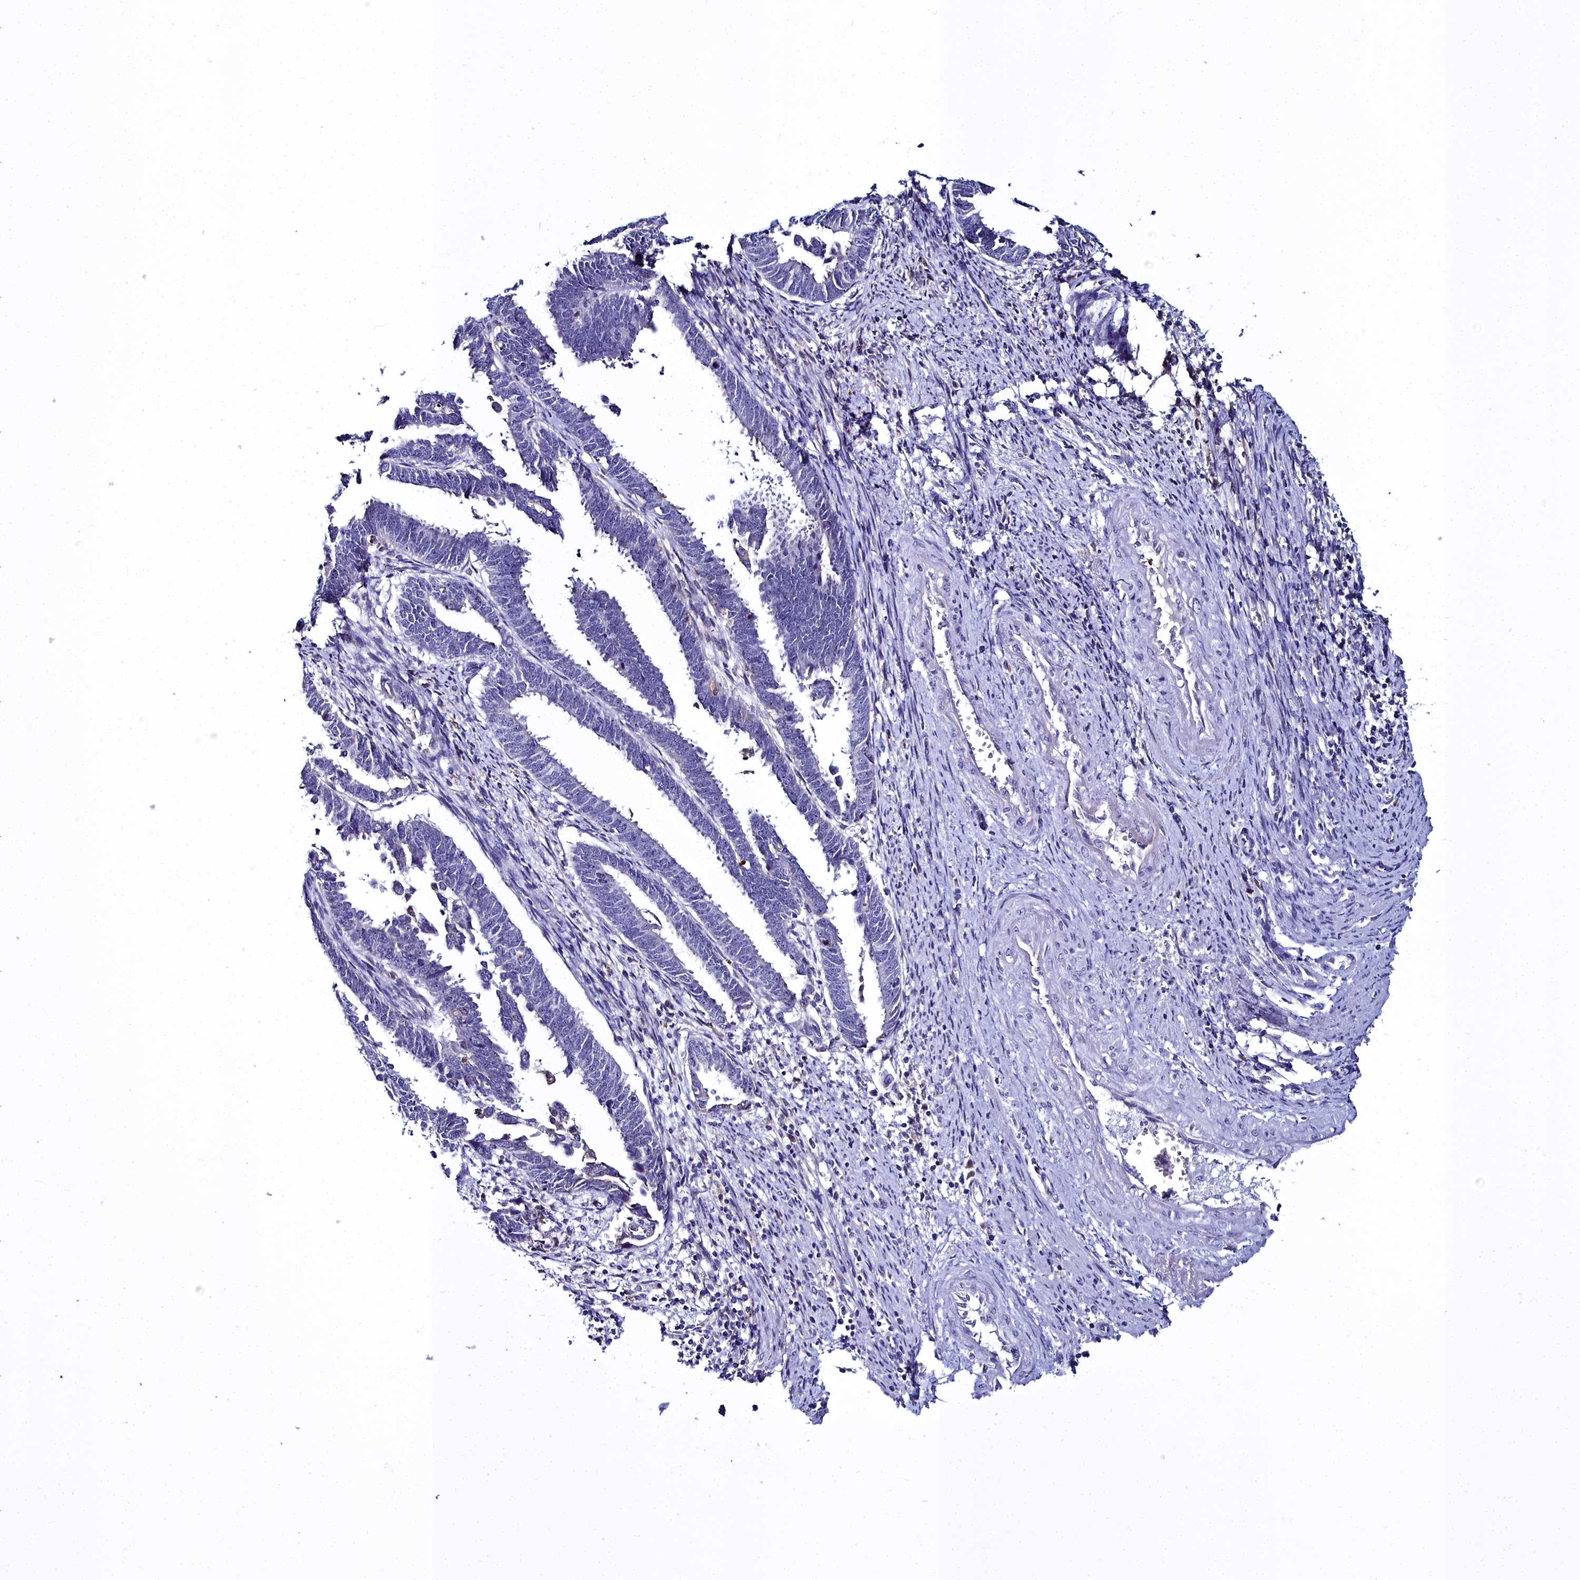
{"staining": {"intensity": "negative", "quantity": "none", "location": "none"}, "tissue": "endometrial cancer", "cell_type": "Tumor cells", "image_type": "cancer", "snomed": [{"axis": "morphology", "description": "Adenocarcinoma, NOS"}, {"axis": "topography", "description": "Endometrium"}], "caption": "This is an immunohistochemistry (IHC) photomicrograph of endometrial adenocarcinoma. There is no expression in tumor cells.", "gene": "ELAPOR2", "patient": {"sex": "female", "age": 75}}